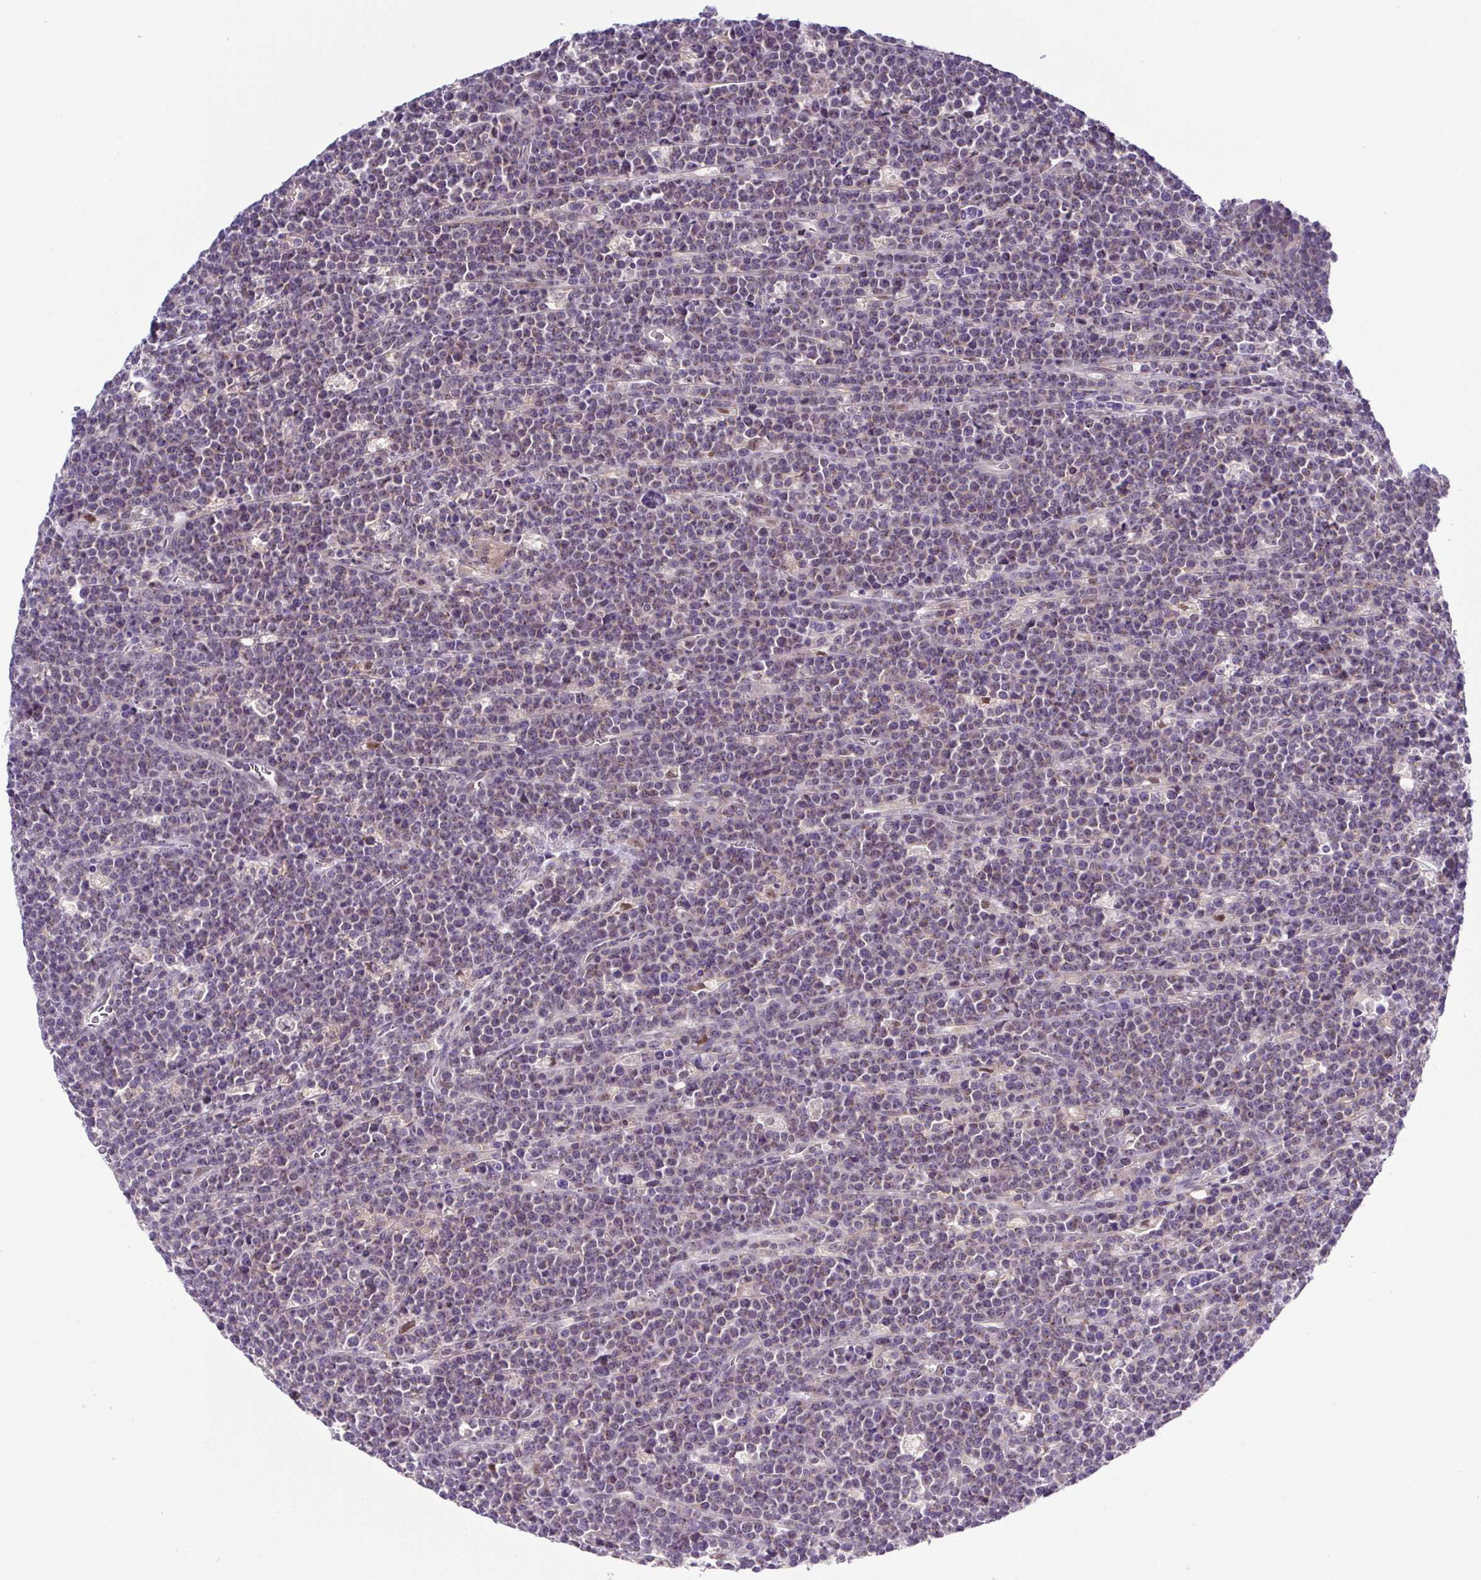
{"staining": {"intensity": "weak", "quantity": "<25%", "location": "nuclear"}, "tissue": "lymphoma", "cell_type": "Tumor cells", "image_type": "cancer", "snomed": [{"axis": "morphology", "description": "Malignant lymphoma, non-Hodgkin's type, High grade"}, {"axis": "topography", "description": "Ovary"}], "caption": "An immunohistochemistry (IHC) photomicrograph of lymphoma is shown. There is no staining in tumor cells of lymphoma.", "gene": "UBE2Q1", "patient": {"sex": "female", "age": 56}}